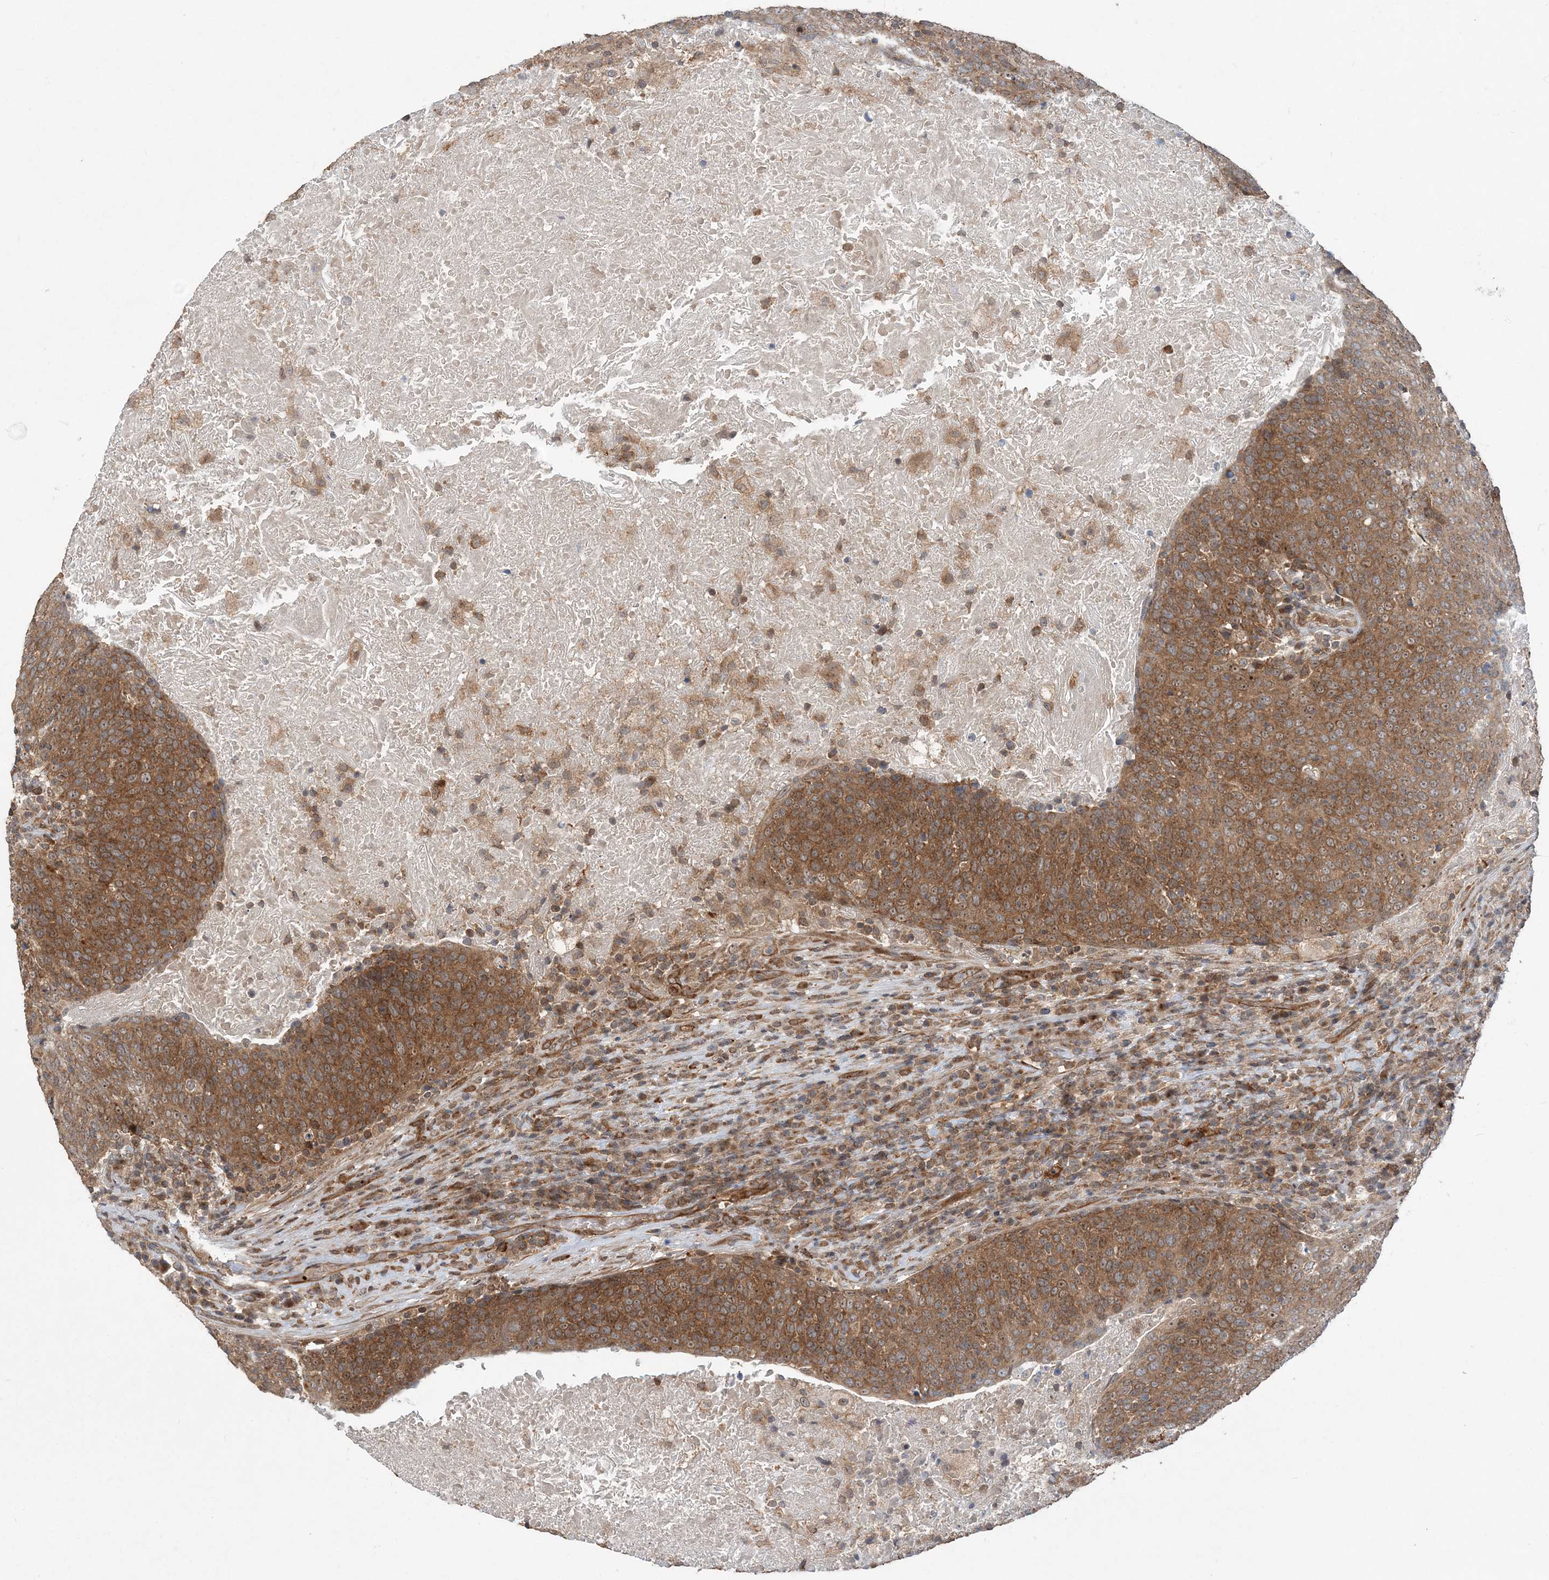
{"staining": {"intensity": "moderate", "quantity": ">75%", "location": "cytoplasmic/membranous,nuclear"}, "tissue": "head and neck cancer", "cell_type": "Tumor cells", "image_type": "cancer", "snomed": [{"axis": "morphology", "description": "Squamous cell carcinoma, NOS"}, {"axis": "morphology", "description": "Squamous cell carcinoma, metastatic, NOS"}, {"axis": "topography", "description": "Lymph node"}, {"axis": "topography", "description": "Head-Neck"}], "caption": "A photomicrograph of head and neck cancer (squamous cell carcinoma) stained for a protein reveals moderate cytoplasmic/membranous and nuclear brown staining in tumor cells.", "gene": "GEMIN5", "patient": {"sex": "male", "age": 62}}